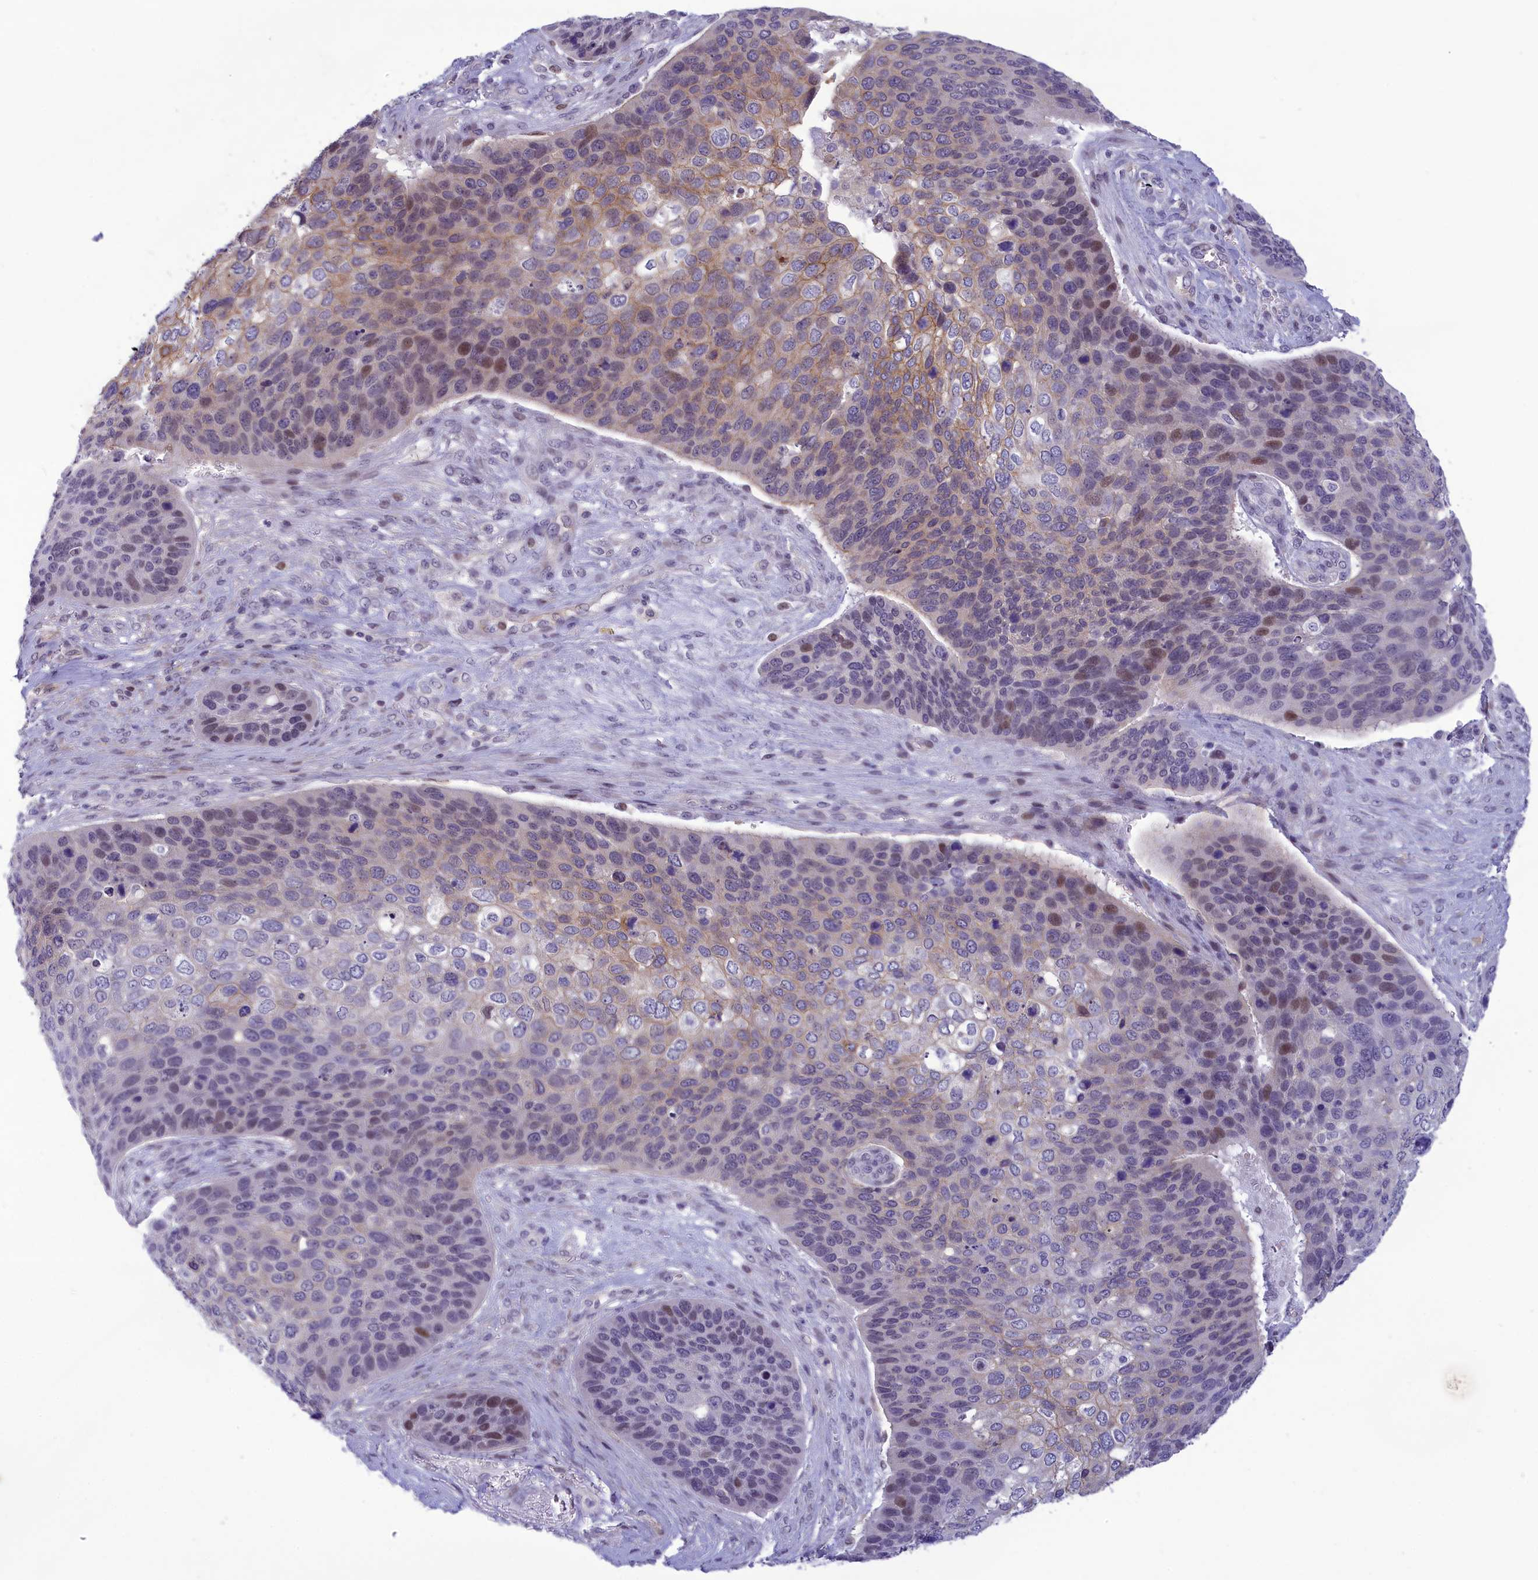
{"staining": {"intensity": "moderate", "quantity": "<25%", "location": "cytoplasmic/membranous,nuclear"}, "tissue": "skin cancer", "cell_type": "Tumor cells", "image_type": "cancer", "snomed": [{"axis": "morphology", "description": "Basal cell carcinoma"}, {"axis": "topography", "description": "Skin"}], "caption": "This micrograph displays immunohistochemistry staining of skin cancer, with low moderate cytoplasmic/membranous and nuclear positivity in approximately <25% of tumor cells.", "gene": "CORO2A", "patient": {"sex": "female", "age": 74}}